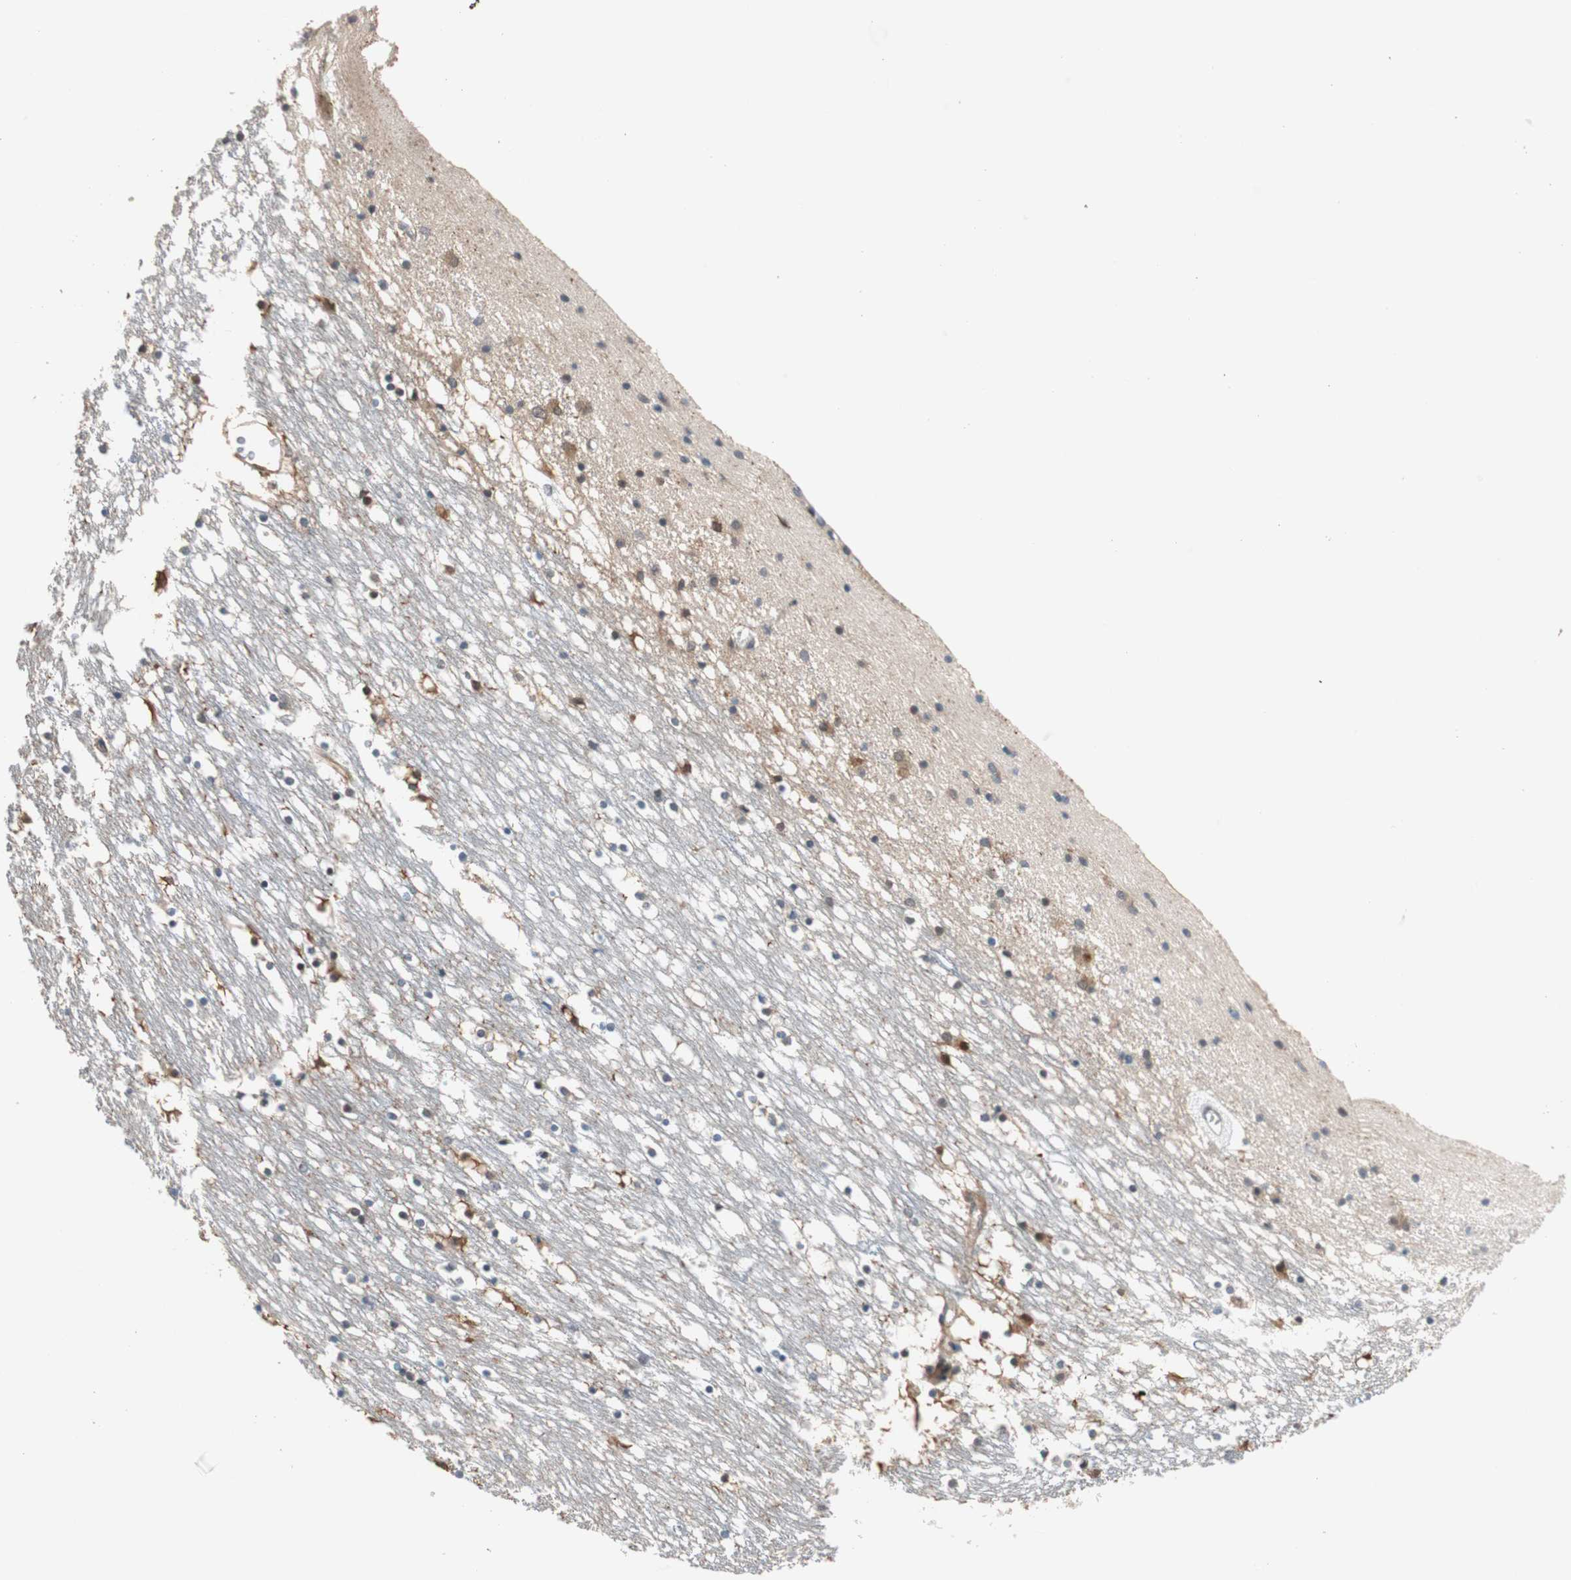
{"staining": {"intensity": "moderate", "quantity": "25%-75%", "location": "cytoplasmic/membranous"}, "tissue": "caudate", "cell_type": "Glial cells", "image_type": "normal", "snomed": [{"axis": "morphology", "description": "Normal tissue, NOS"}, {"axis": "topography", "description": "Lateral ventricle wall"}], "caption": "Caudate stained with IHC shows moderate cytoplasmic/membranous expression in about 25%-75% of glial cells. Ihc stains the protein of interest in brown and the nuclei are stained blue.", "gene": "P3R3URF", "patient": {"sex": "male", "age": 45}}